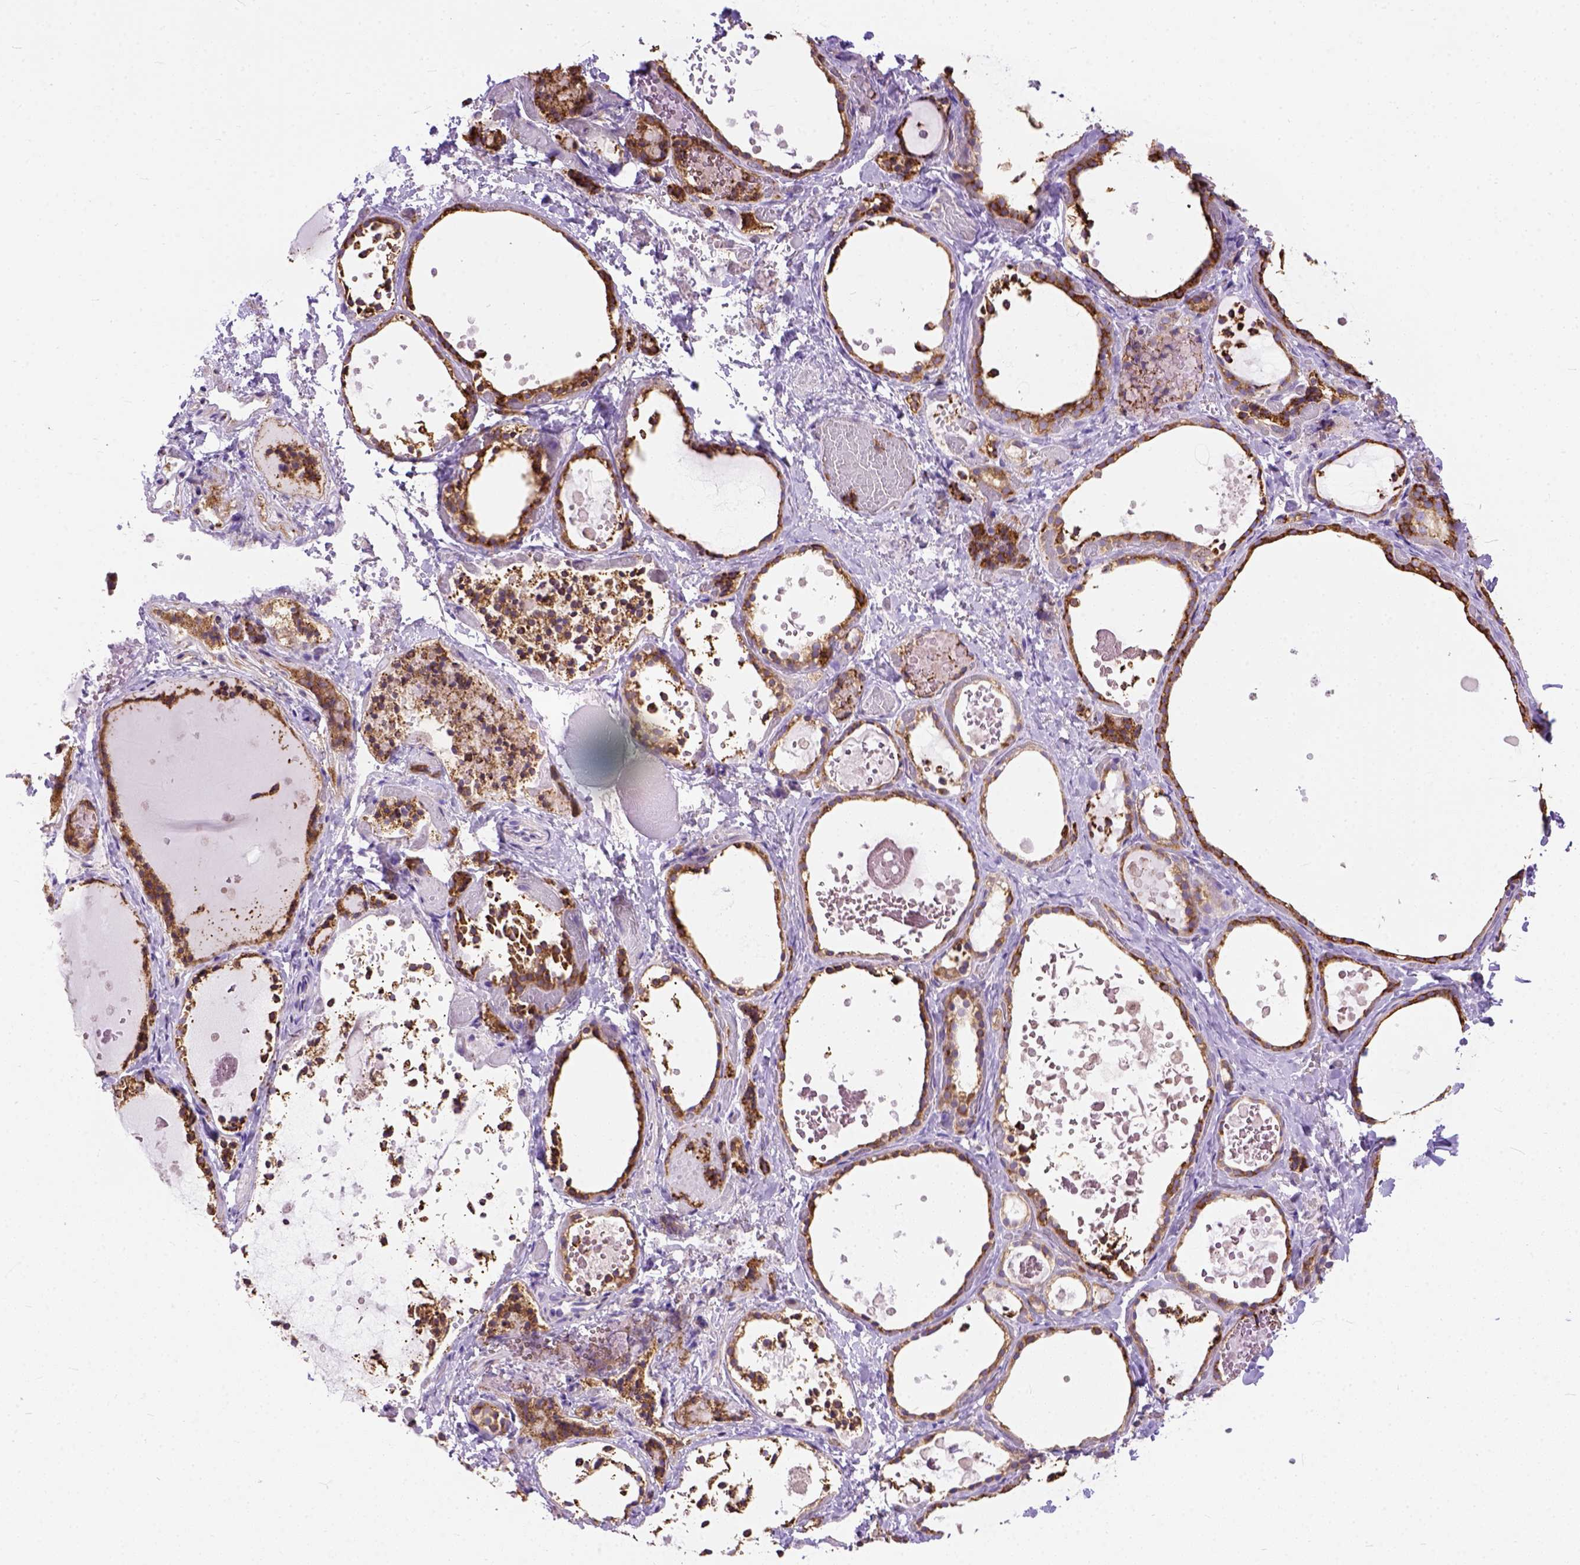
{"staining": {"intensity": "strong", "quantity": ">75%", "location": "cytoplasmic/membranous"}, "tissue": "thyroid gland", "cell_type": "Glandular cells", "image_type": "normal", "snomed": [{"axis": "morphology", "description": "Normal tissue, NOS"}, {"axis": "topography", "description": "Thyroid gland"}], "caption": "The immunohistochemical stain shows strong cytoplasmic/membranous expression in glandular cells of unremarkable thyroid gland. (IHC, brightfield microscopy, high magnification).", "gene": "PLK4", "patient": {"sex": "female", "age": 56}}